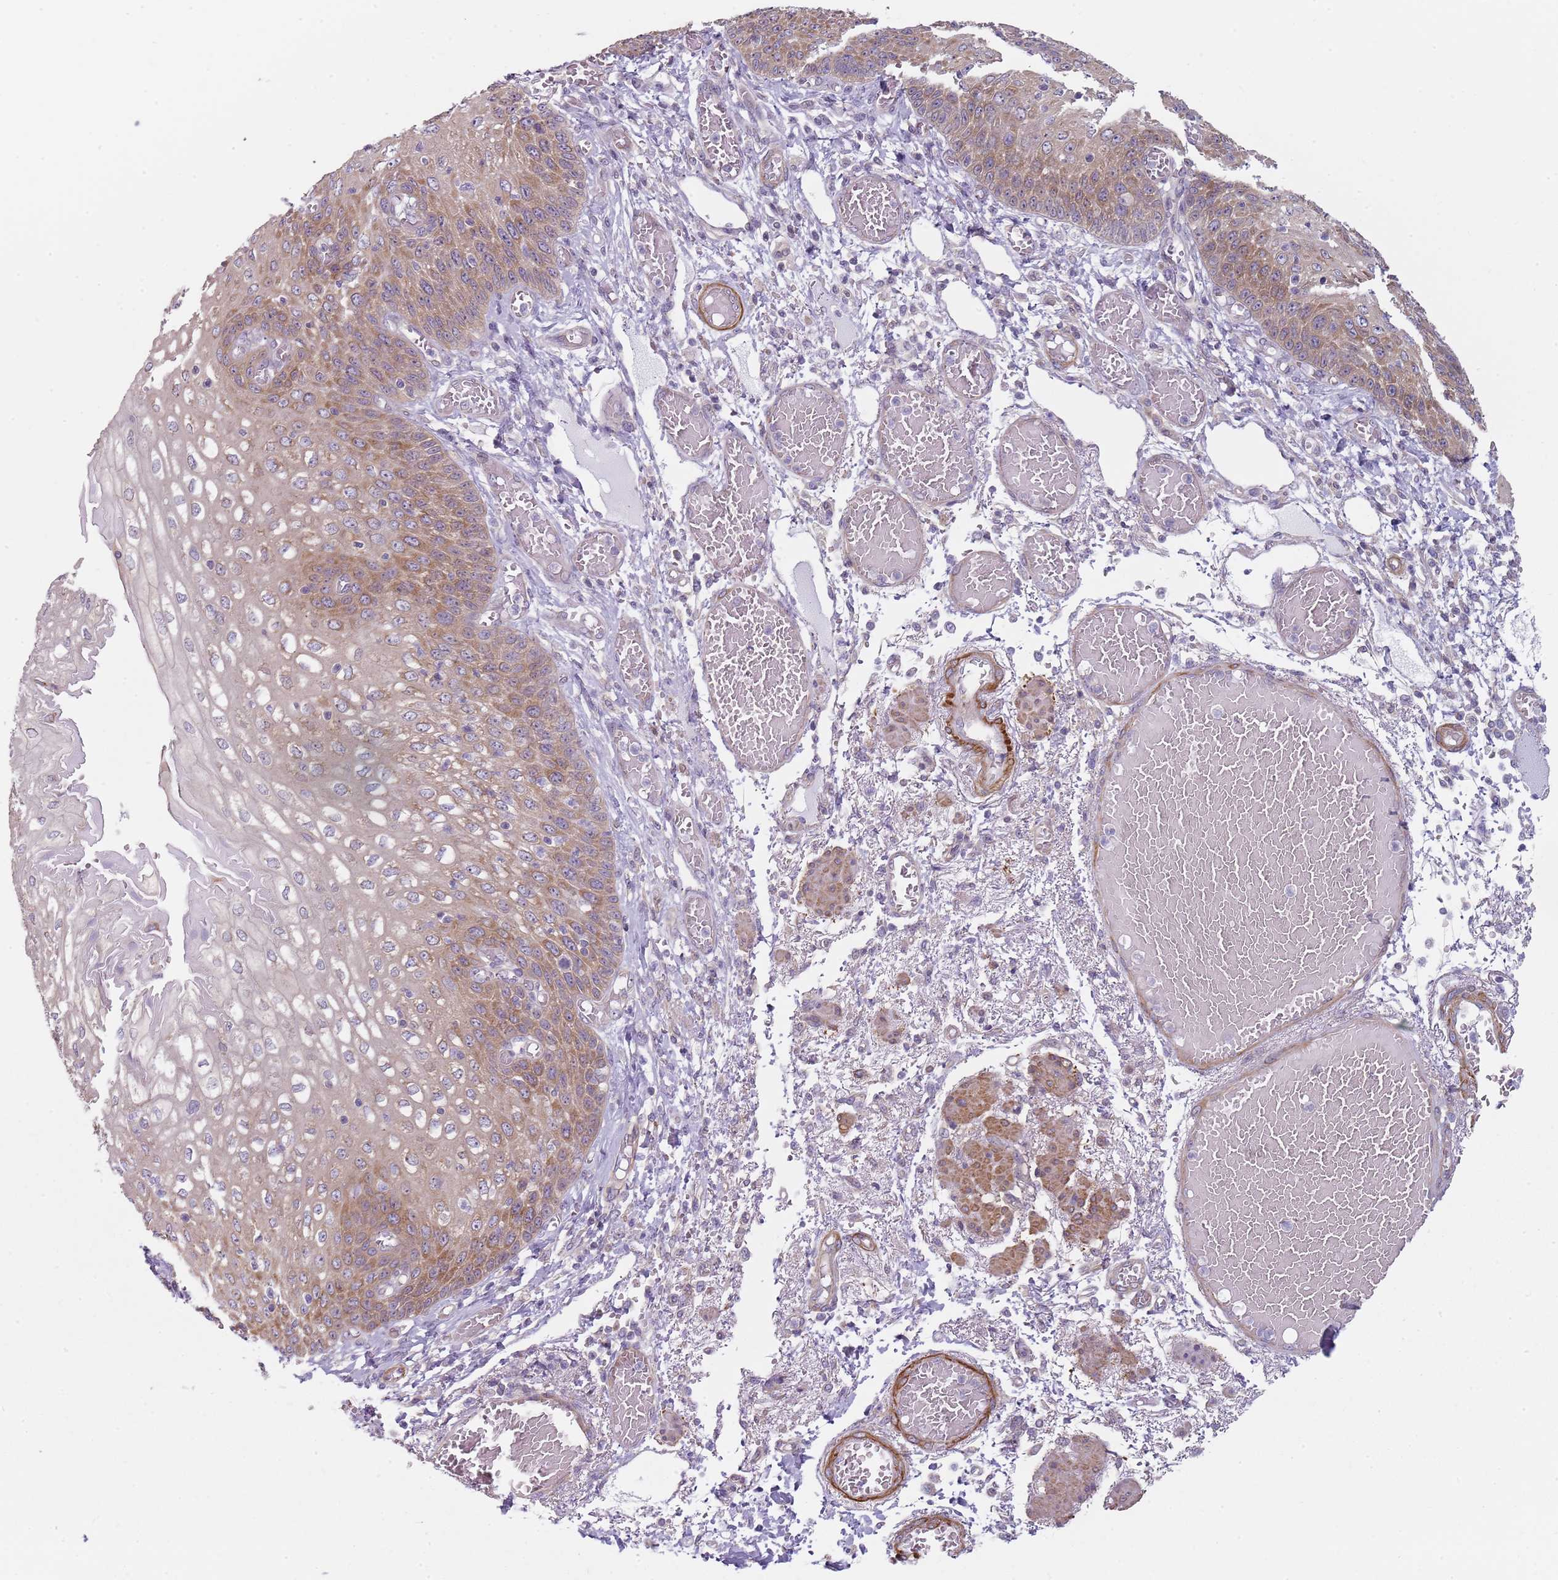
{"staining": {"intensity": "moderate", "quantity": ">75%", "location": "cytoplasmic/membranous"}, "tissue": "esophagus", "cell_type": "Squamous epithelial cells", "image_type": "normal", "snomed": [{"axis": "morphology", "description": "Normal tissue, NOS"}, {"axis": "topography", "description": "Esophagus"}], "caption": "Immunohistochemical staining of benign human esophagus displays moderate cytoplasmic/membranous protein staining in about >75% of squamous epithelial cells.", "gene": "SLC26A6", "patient": {"sex": "male", "age": 81}}